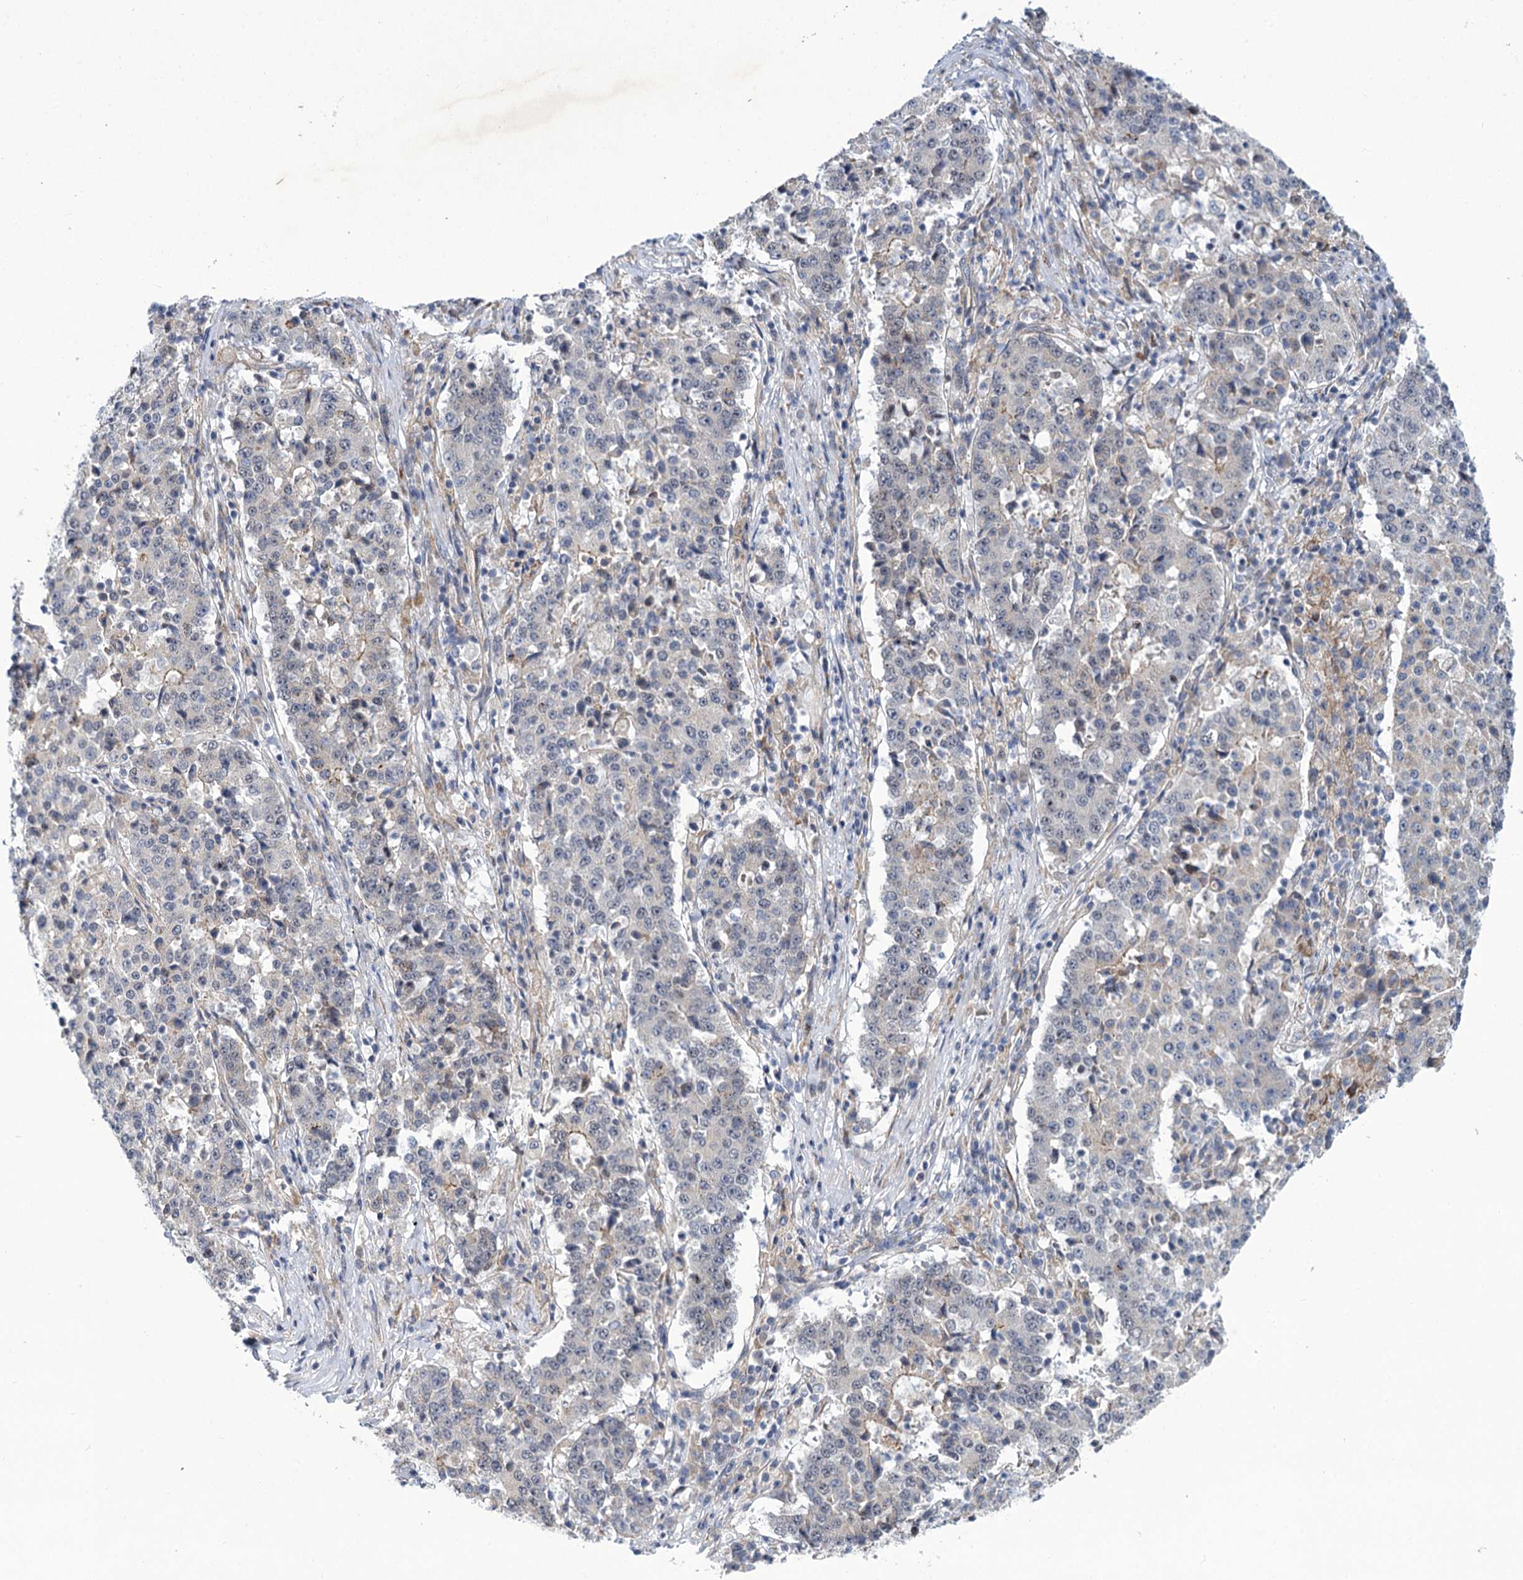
{"staining": {"intensity": "negative", "quantity": "none", "location": "none"}, "tissue": "stomach cancer", "cell_type": "Tumor cells", "image_type": "cancer", "snomed": [{"axis": "morphology", "description": "Adenocarcinoma, NOS"}, {"axis": "topography", "description": "Stomach"}], "caption": "High magnification brightfield microscopy of stomach cancer stained with DAB (3,3'-diaminobenzidine) (brown) and counterstained with hematoxylin (blue): tumor cells show no significant positivity.", "gene": "MBLAC2", "patient": {"sex": "male", "age": 59}}